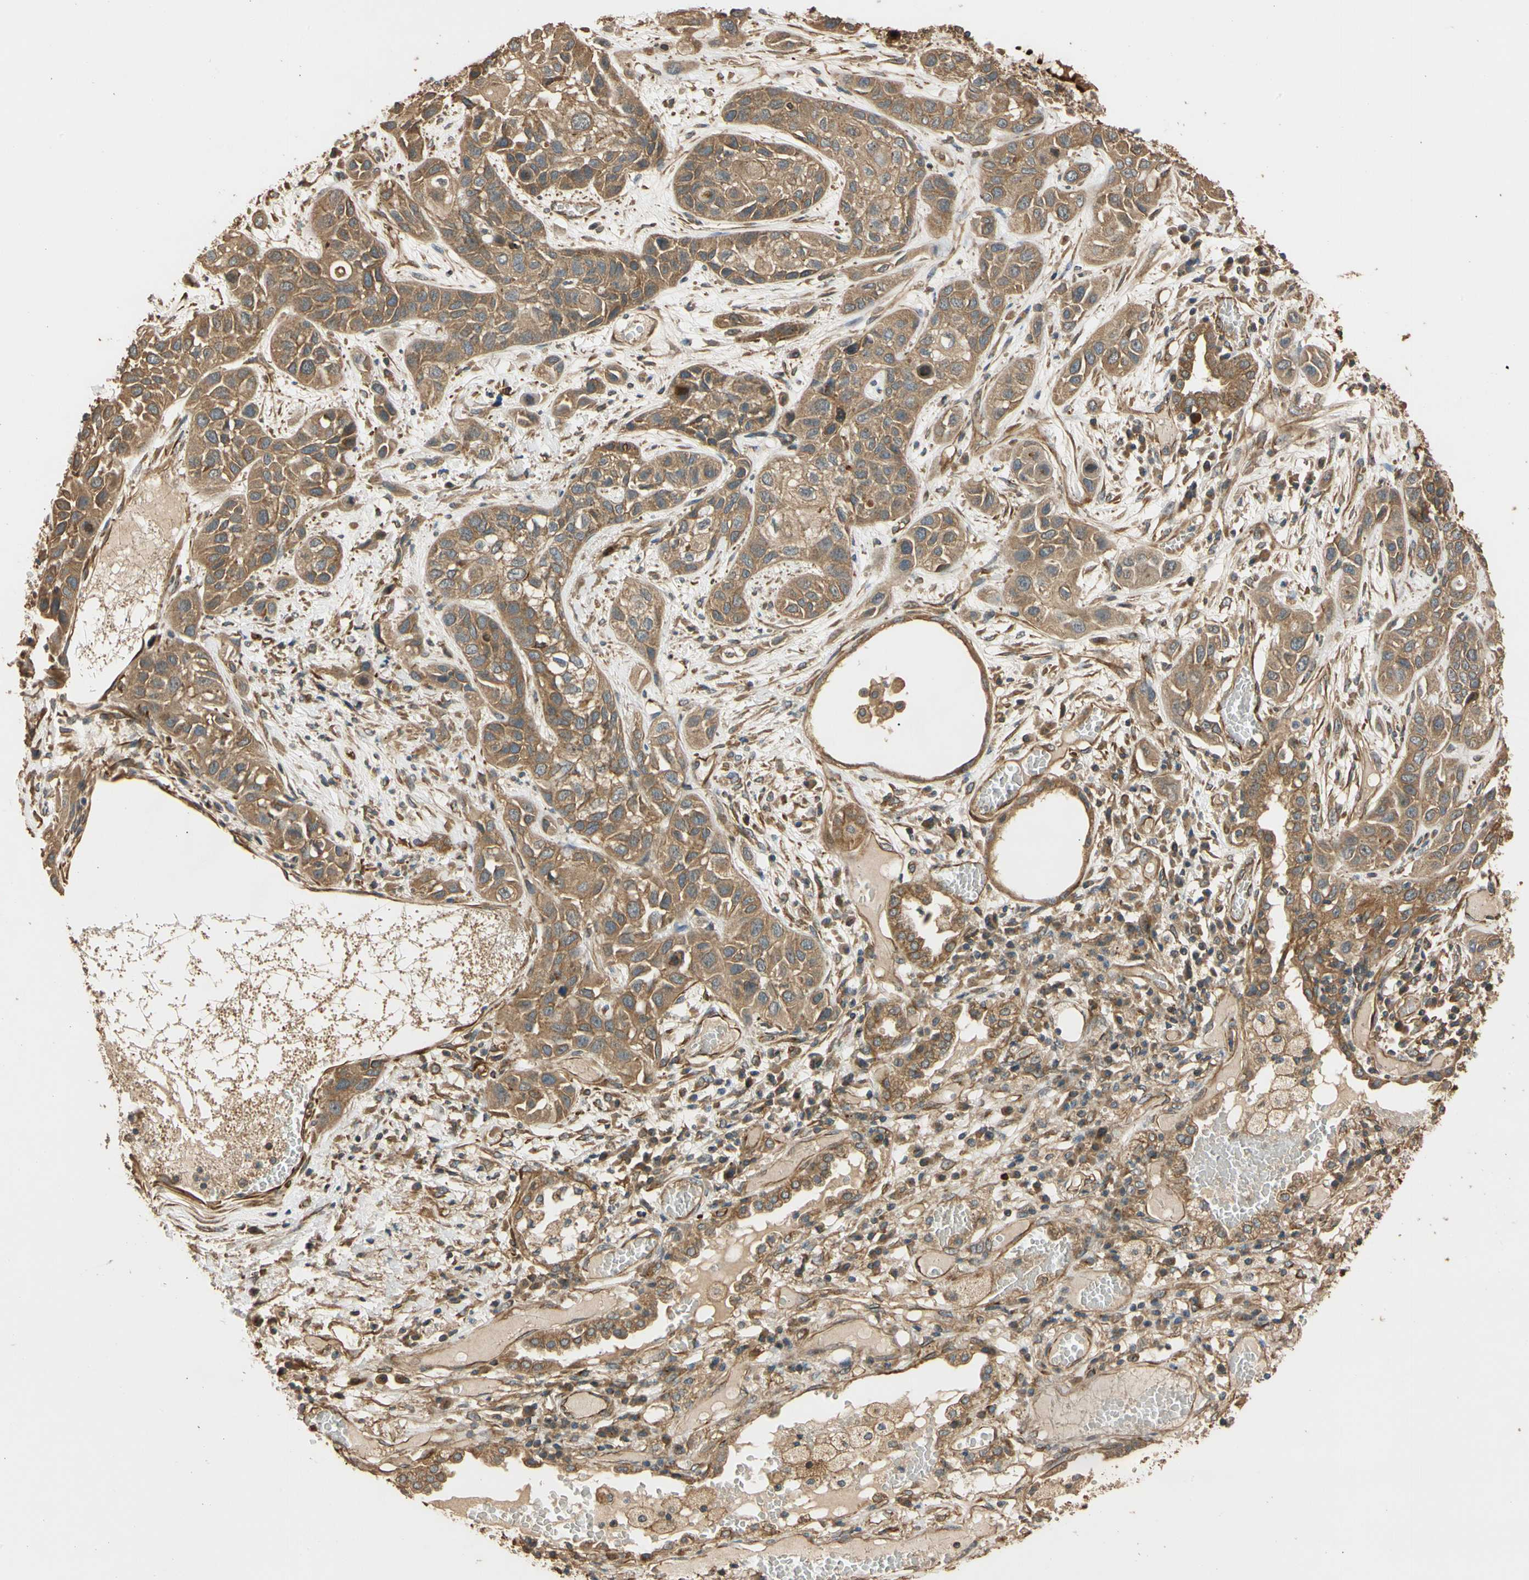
{"staining": {"intensity": "moderate", "quantity": ">75%", "location": "cytoplasmic/membranous"}, "tissue": "lung cancer", "cell_type": "Tumor cells", "image_type": "cancer", "snomed": [{"axis": "morphology", "description": "Squamous cell carcinoma, NOS"}, {"axis": "topography", "description": "Lung"}], "caption": "There is medium levels of moderate cytoplasmic/membranous expression in tumor cells of lung cancer, as demonstrated by immunohistochemical staining (brown color).", "gene": "MGRN1", "patient": {"sex": "male", "age": 71}}